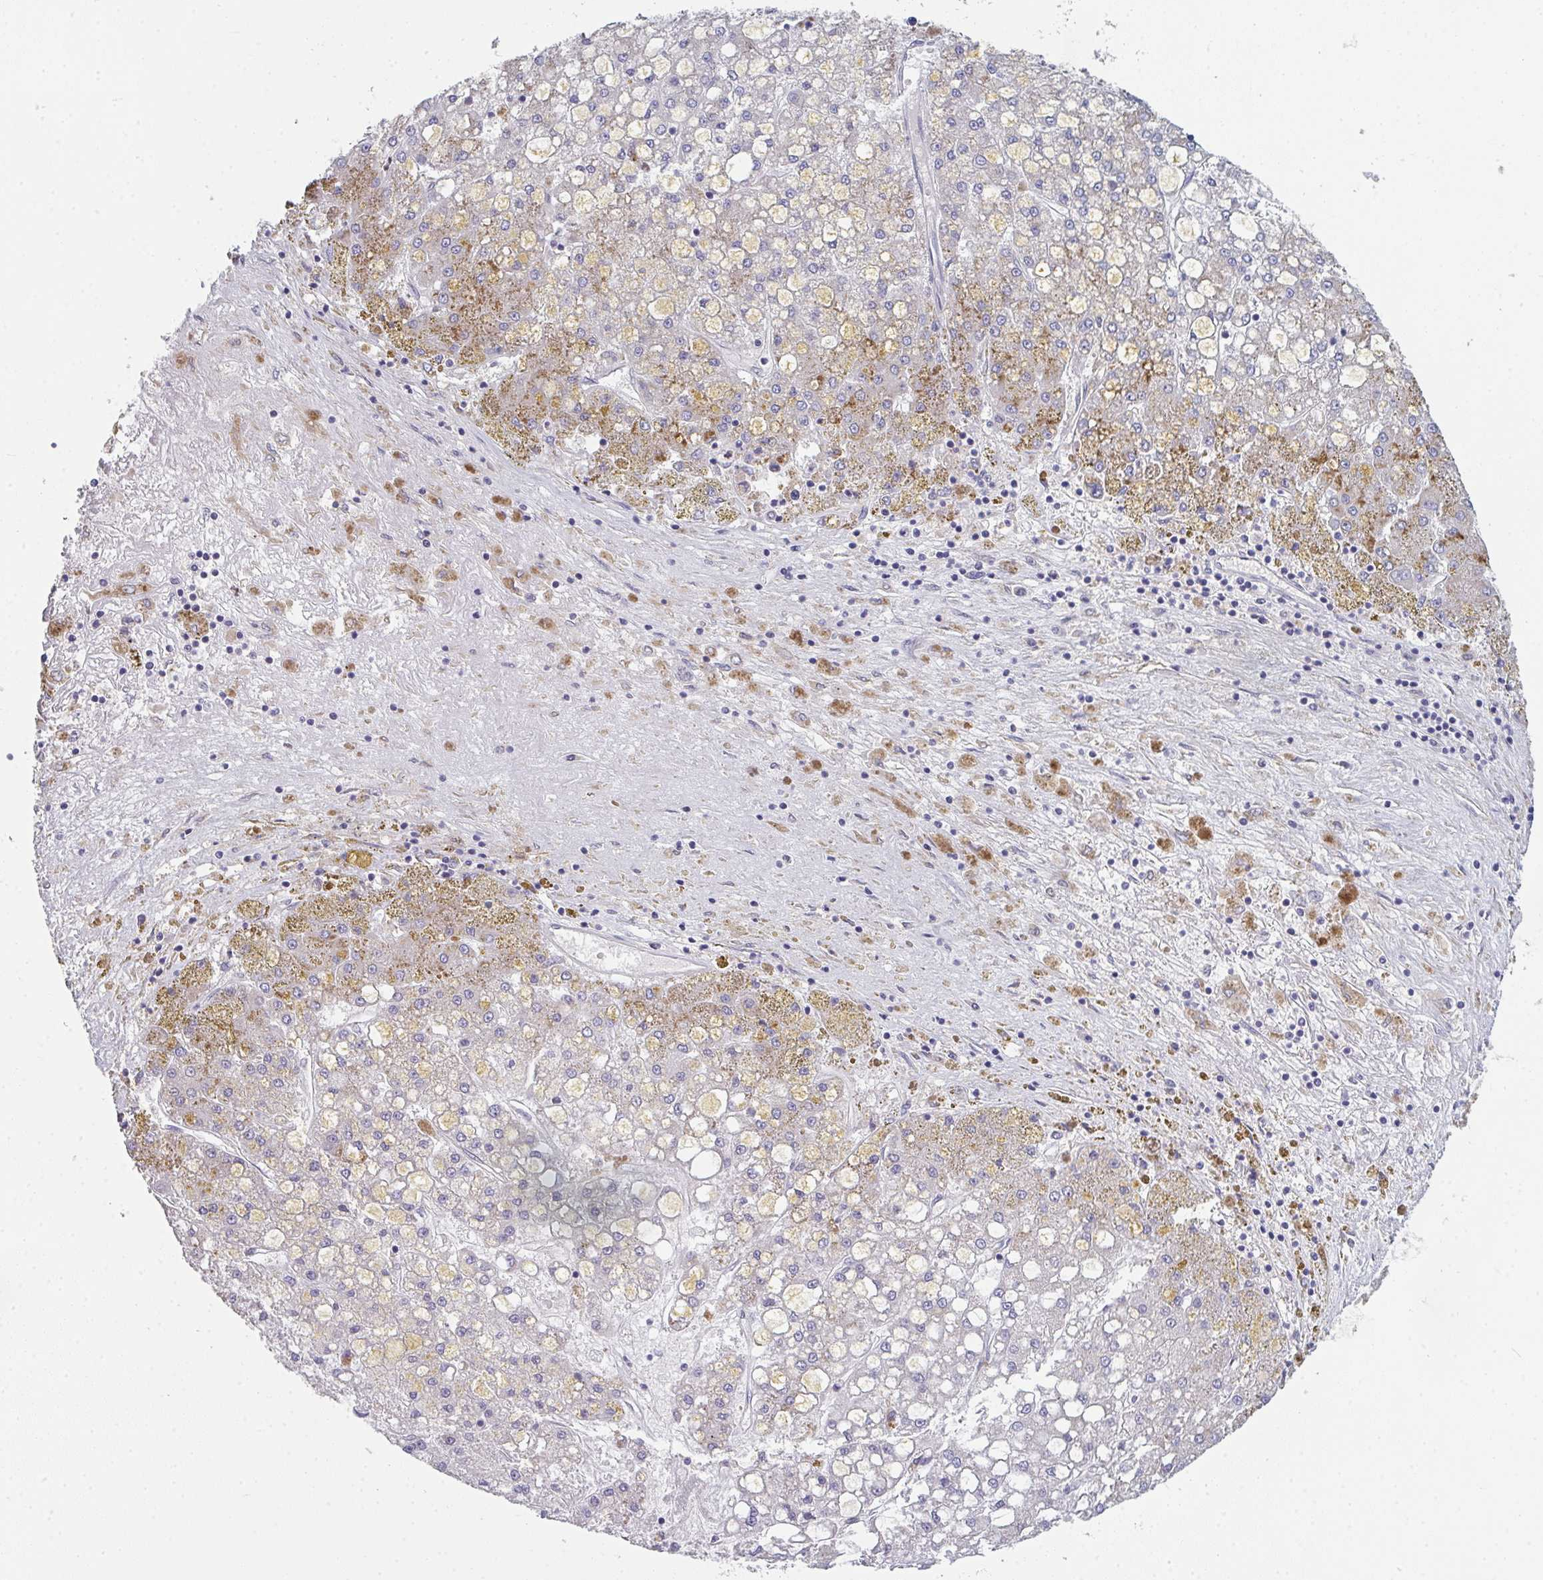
{"staining": {"intensity": "moderate", "quantity": "25%-75%", "location": "cytoplasmic/membranous"}, "tissue": "liver cancer", "cell_type": "Tumor cells", "image_type": "cancer", "snomed": [{"axis": "morphology", "description": "Carcinoma, Hepatocellular, NOS"}, {"axis": "topography", "description": "Liver"}], "caption": "The photomicrograph exhibits immunohistochemical staining of hepatocellular carcinoma (liver). There is moderate cytoplasmic/membranous expression is identified in about 25%-75% of tumor cells.", "gene": "RIOK1", "patient": {"sex": "male", "age": 67}}